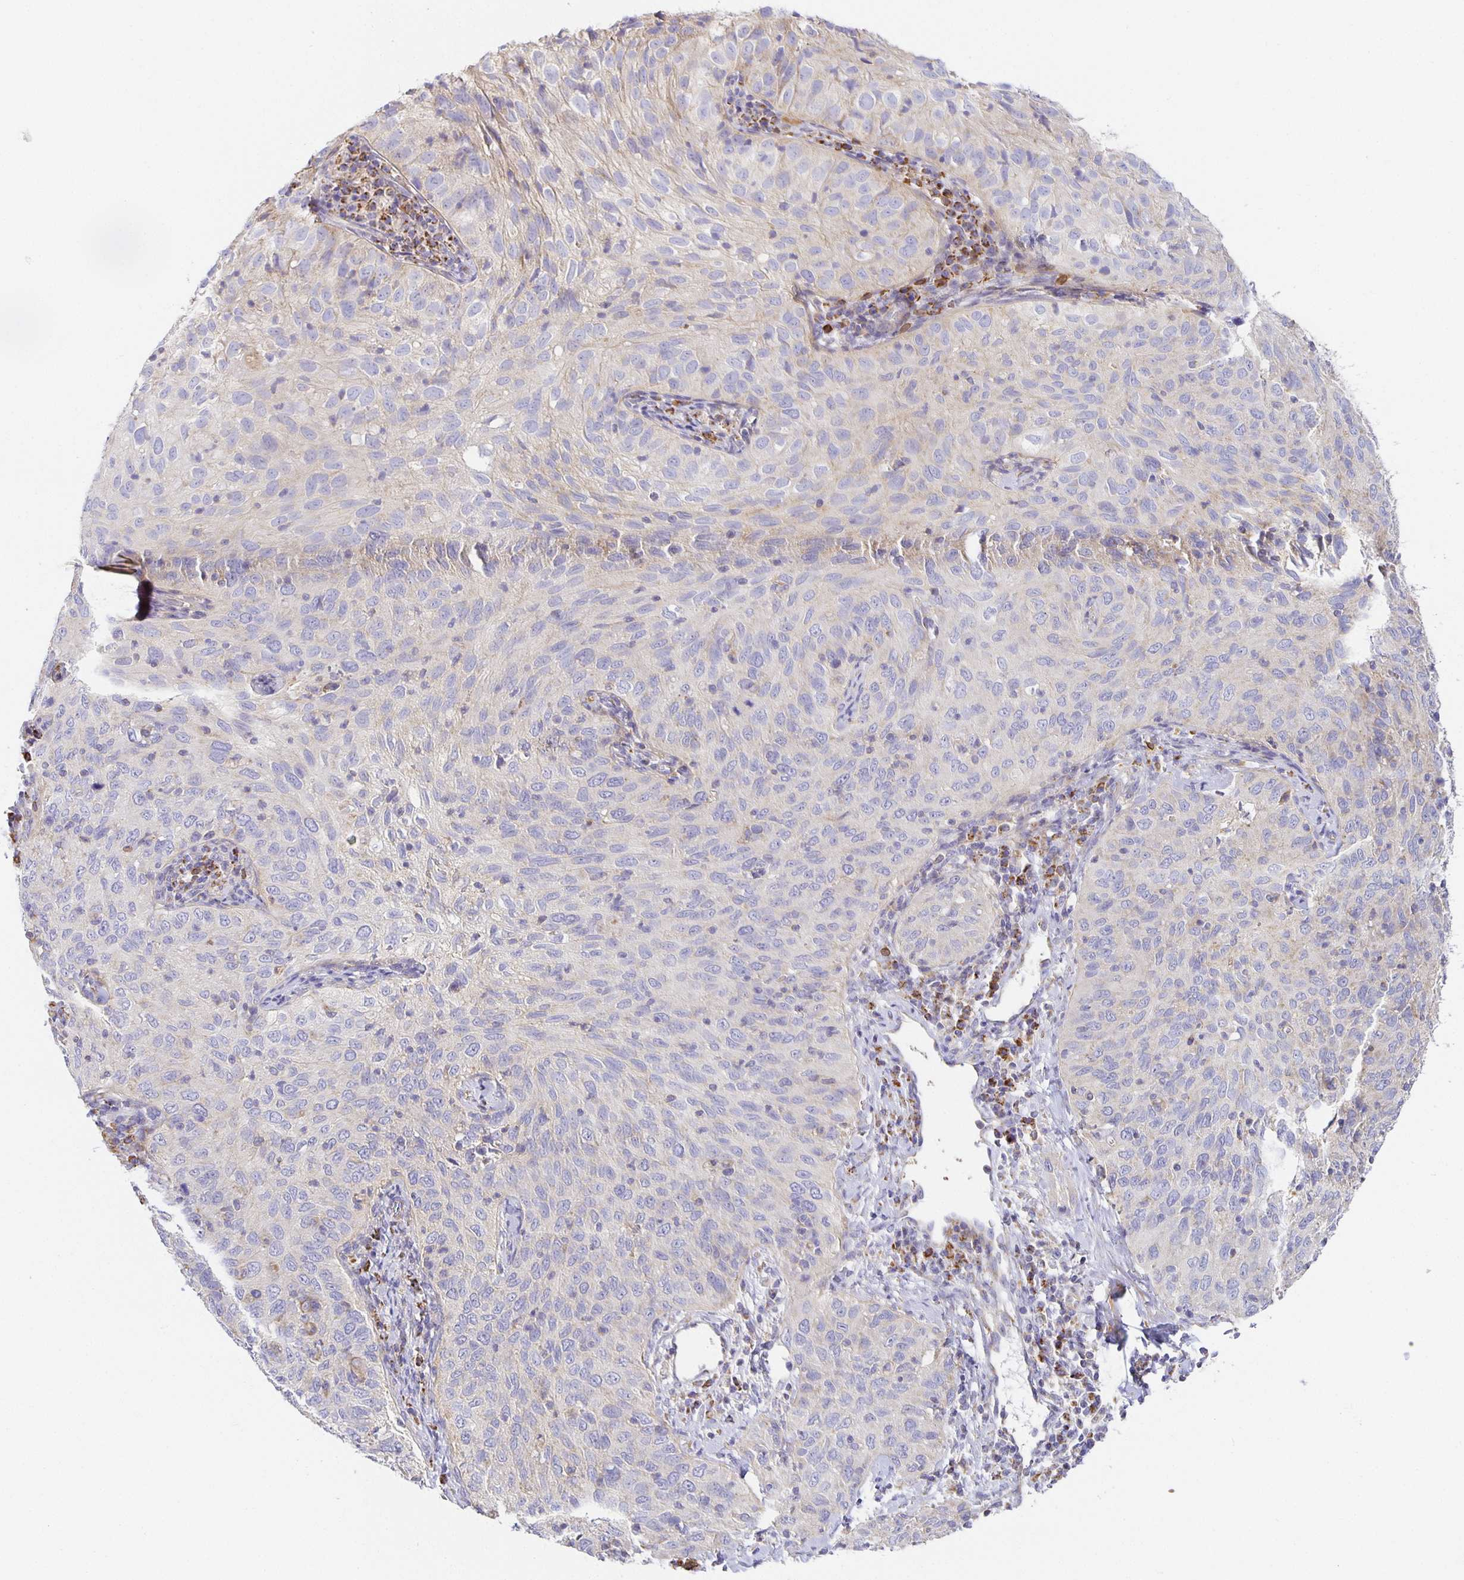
{"staining": {"intensity": "negative", "quantity": "none", "location": "none"}, "tissue": "cervical cancer", "cell_type": "Tumor cells", "image_type": "cancer", "snomed": [{"axis": "morphology", "description": "Squamous cell carcinoma, NOS"}, {"axis": "topography", "description": "Cervix"}], "caption": "Immunohistochemistry of human squamous cell carcinoma (cervical) displays no staining in tumor cells.", "gene": "FLRT3", "patient": {"sex": "female", "age": 52}}